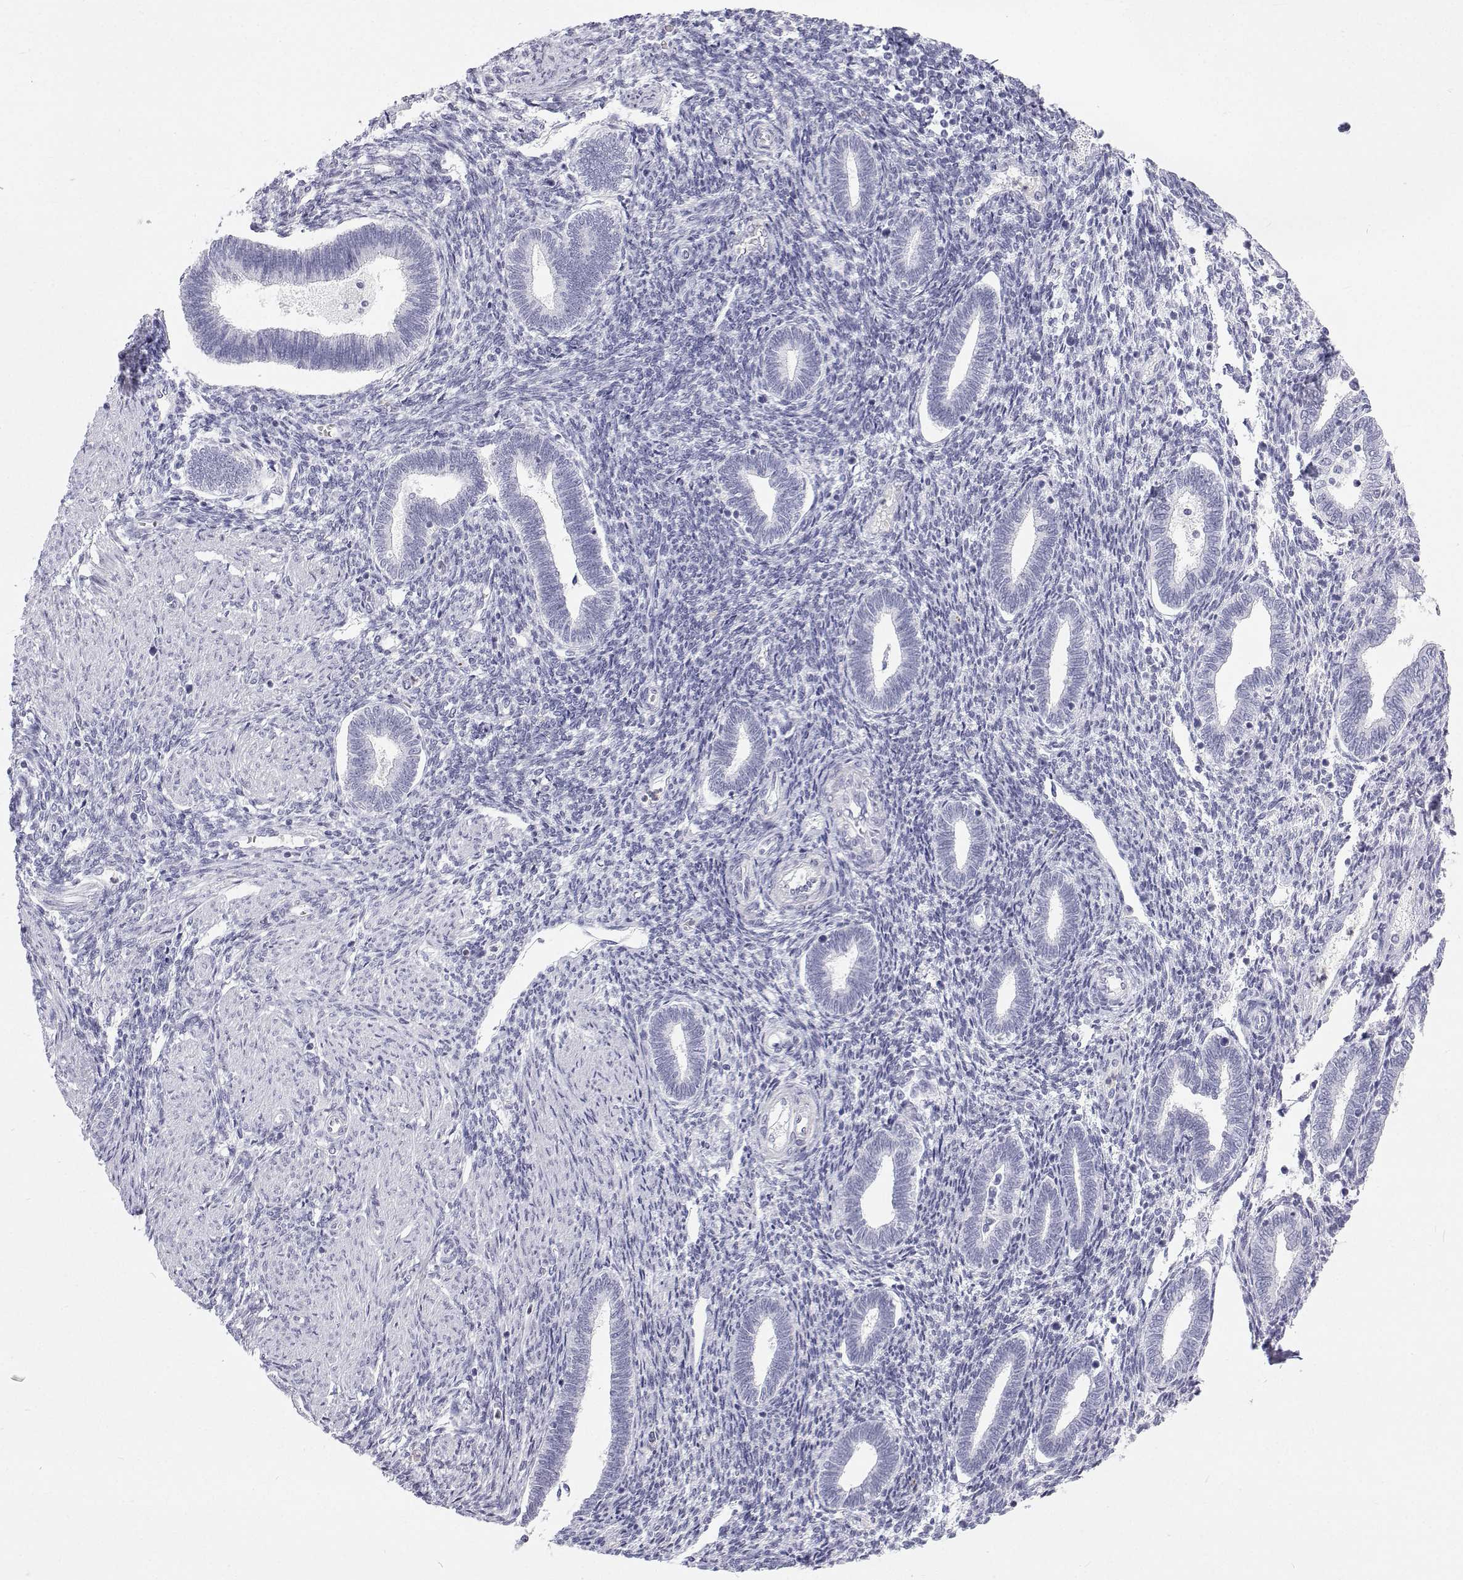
{"staining": {"intensity": "negative", "quantity": "none", "location": "none"}, "tissue": "endometrium", "cell_type": "Cells in endometrial stroma", "image_type": "normal", "snomed": [{"axis": "morphology", "description": "Normal tissue, NOS"}, {"axis": "topography", "description": "Endometrium"}], "caption": "Benign endometrium was stained to show a protein in brown. There is no significant expression in cells in endometrial stroma. Nuclei are stained in blue.", "gene": "SFTPB", "patient": {"sex": "female", "age": 42}}